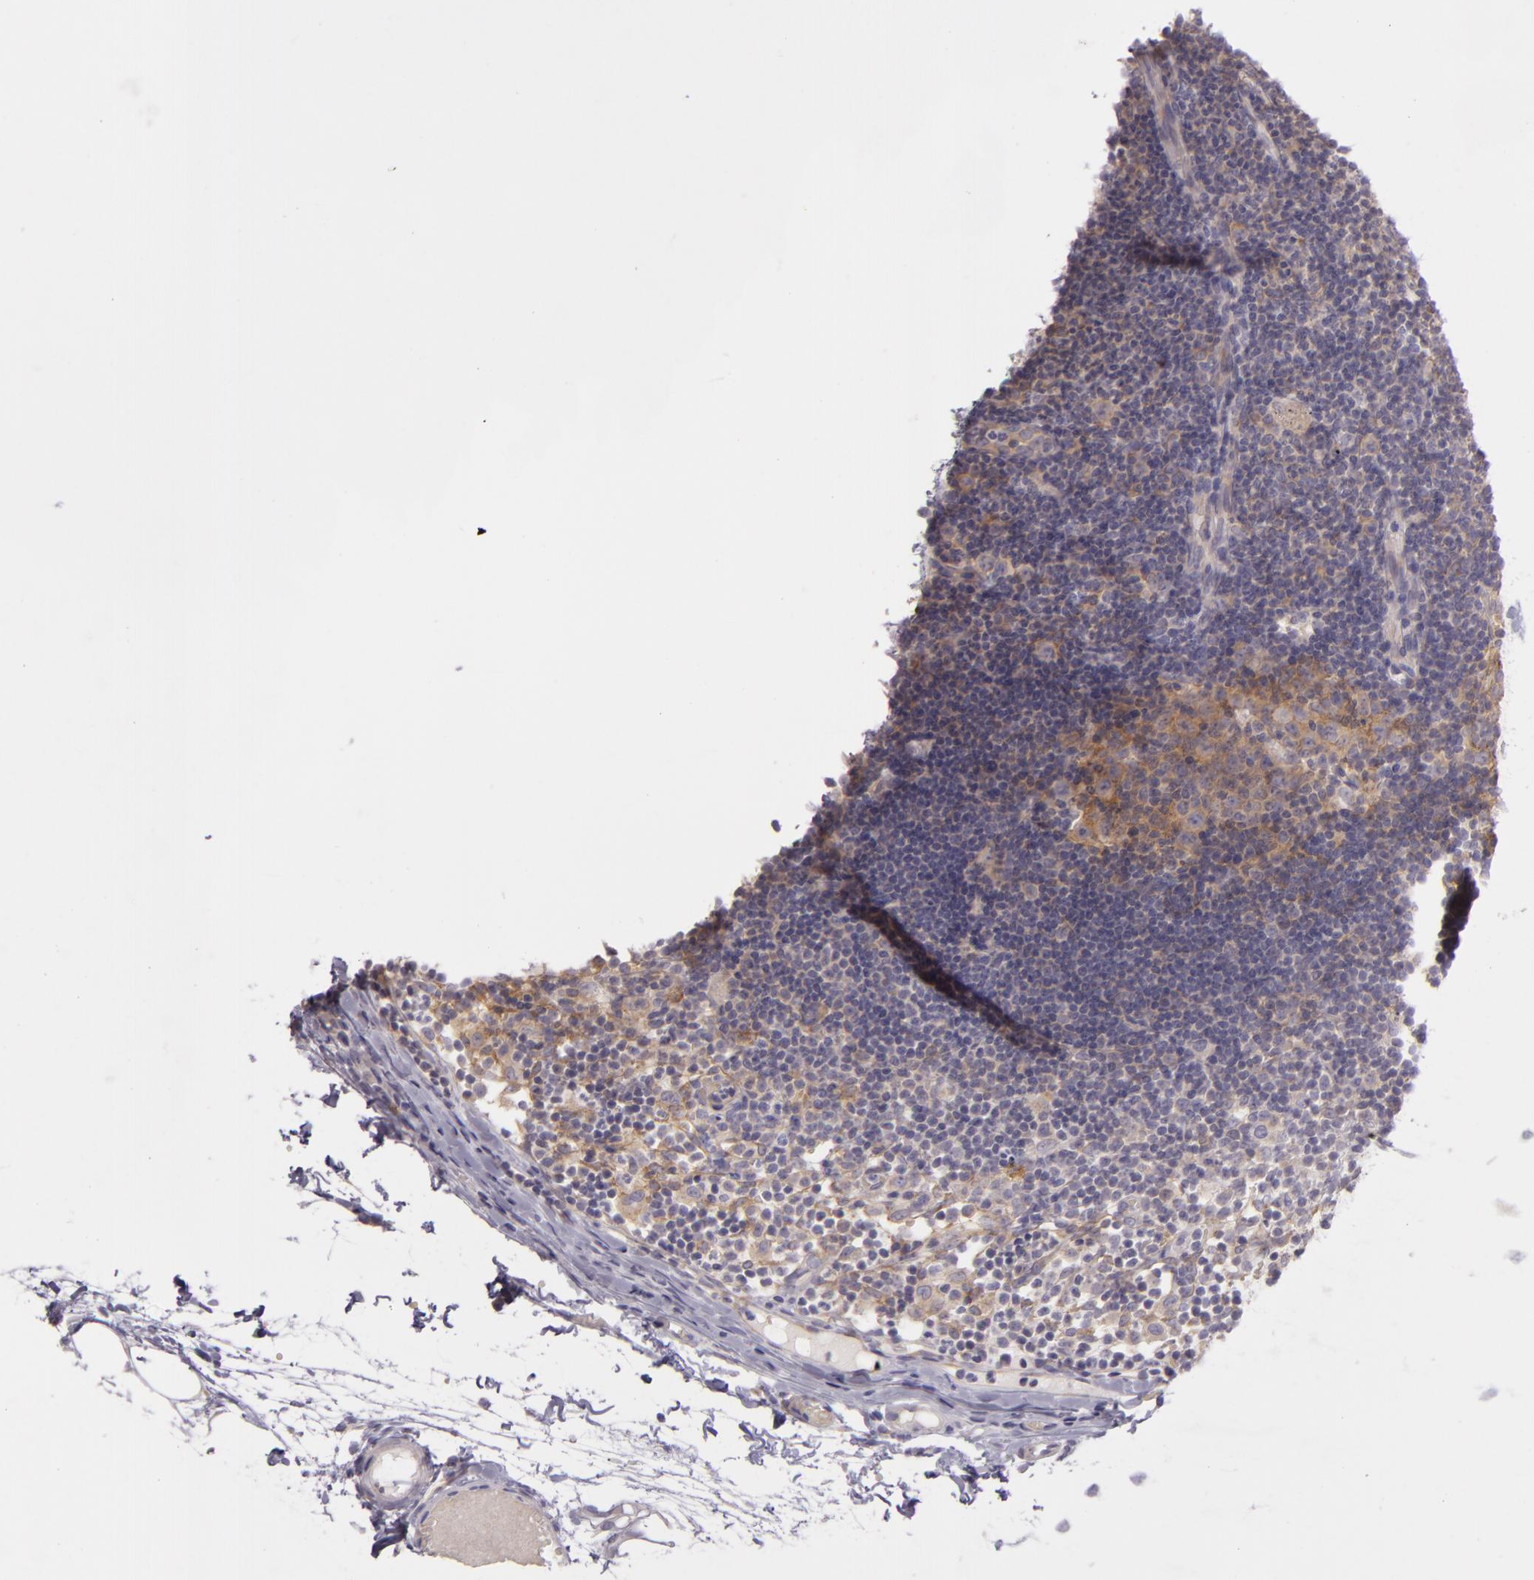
{"staining": {"intensity": "moderate", "quantity": "<25%", "location": "cytoplasmic/membranous"}, "tissue": "lymph node", "cell_type": "Germinal center cells", "image_type": "normal", "snomed": [{"axis": "morphology", "description": "Normal tissue, NOS"}, {"axis": "morphology", "description": "Inflammation, NOS"}, {"axis": "topography", "description": "Lymph node"}, {"axis": "topography", "description": "Salivary gland"}], "caption": "This micrograph reveals IHC staining of unremarkable human lymph node, with low moderate cytoplasmic/membranous staining in about <25% of germinal center cells.", "gene": "ZC3H7B", "patient": {"sex": "male", "age": 3}}